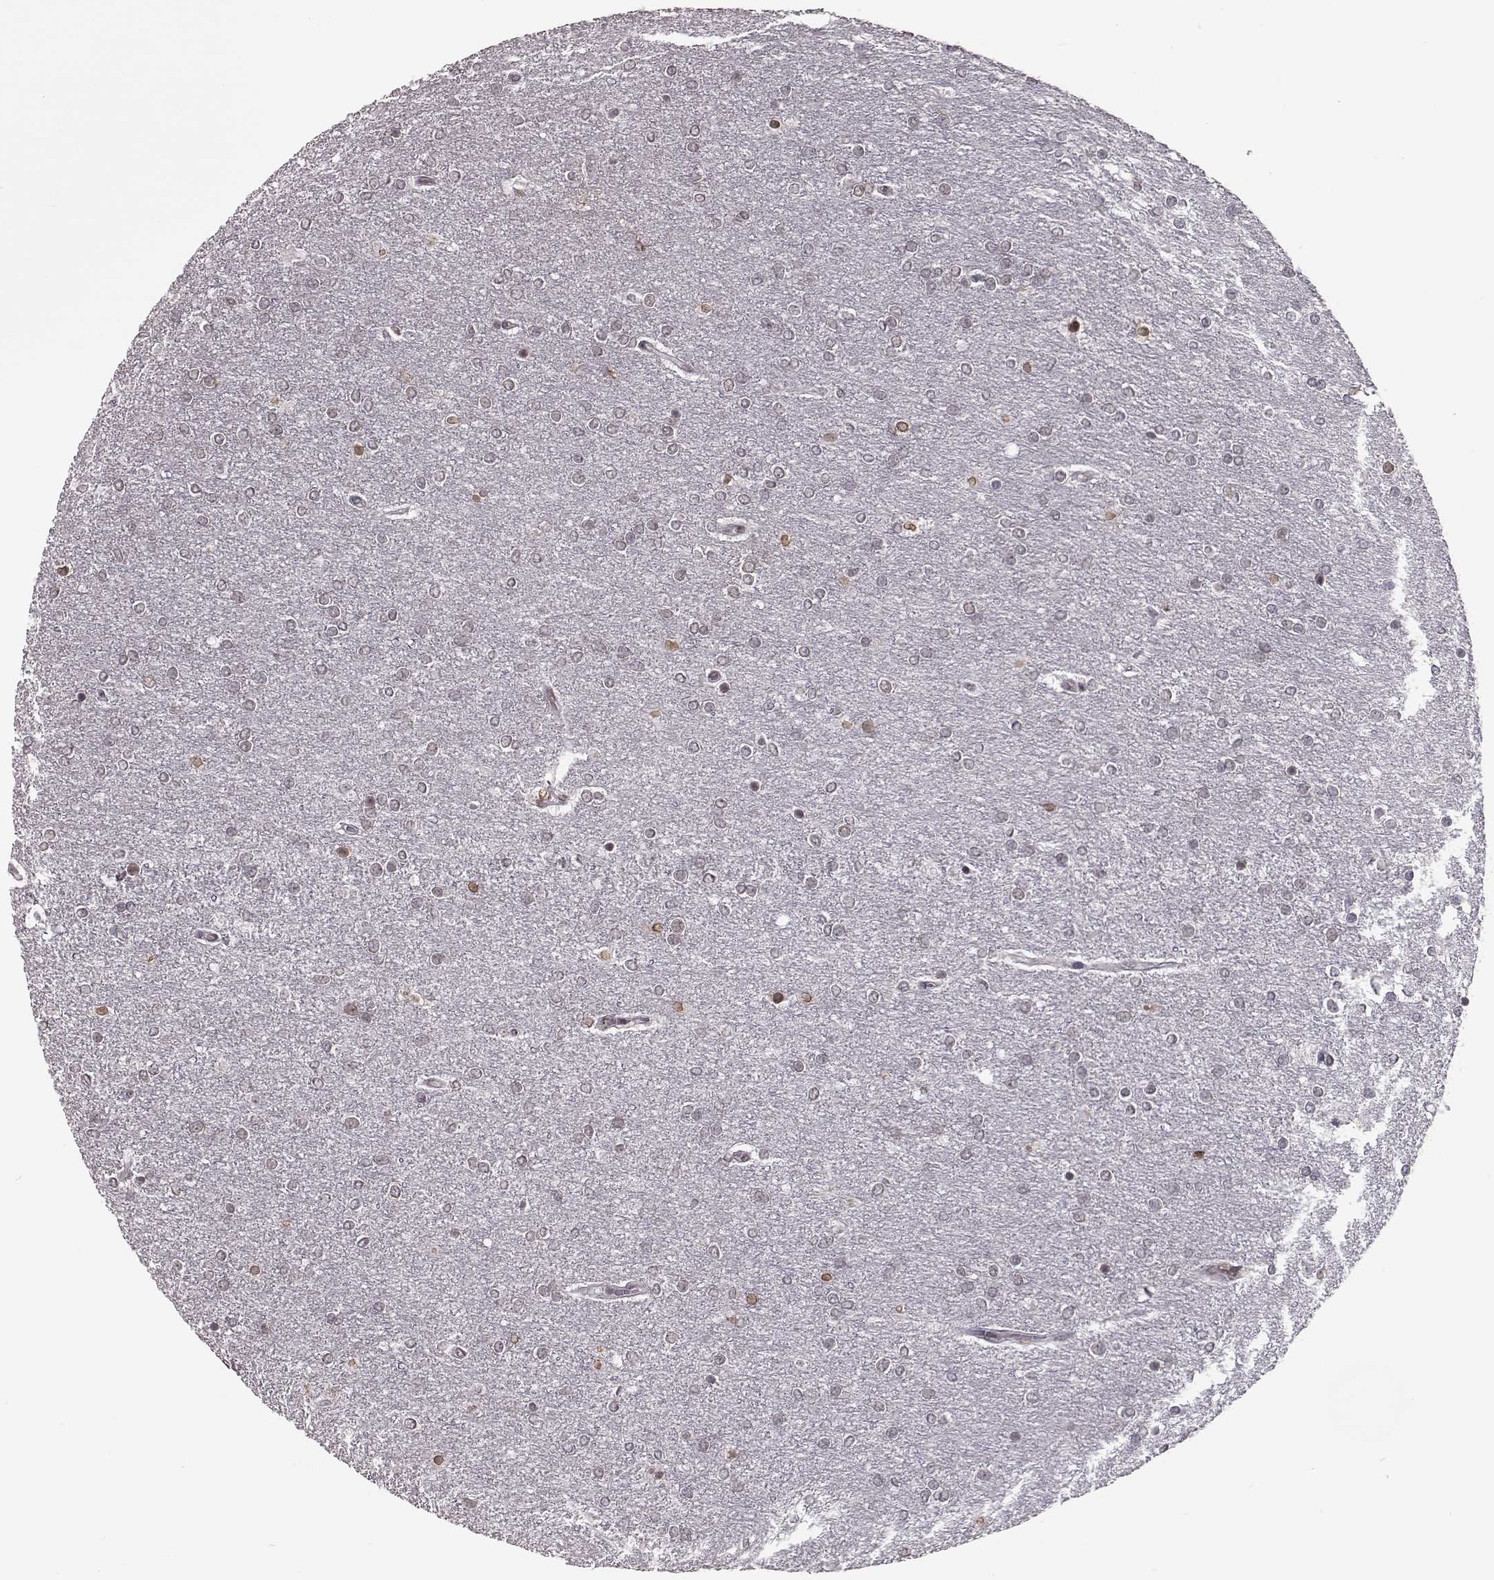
{"staining": {"intensity": "negative", "quantity": "none", "location": "none"}, "tissue": "glioma", "cell_type": "Tumor cells", "image_type": "cancer", "snomed": [{"axis": "morphology", "description": "Glioma, malignant, High grade"}, {"axis": "topography", "description": "Brain"}], "caption": "Tumor cells are negative for brown protein staining in malignant high-grade glioma. The staining was performed using DAB to visualize the protein expression in brown, while the nuclei were stained in blue with hematoxylin (Magnification: 20x).", "gene": "NUP37", "patient": {"sex": "female", "age": 61}}